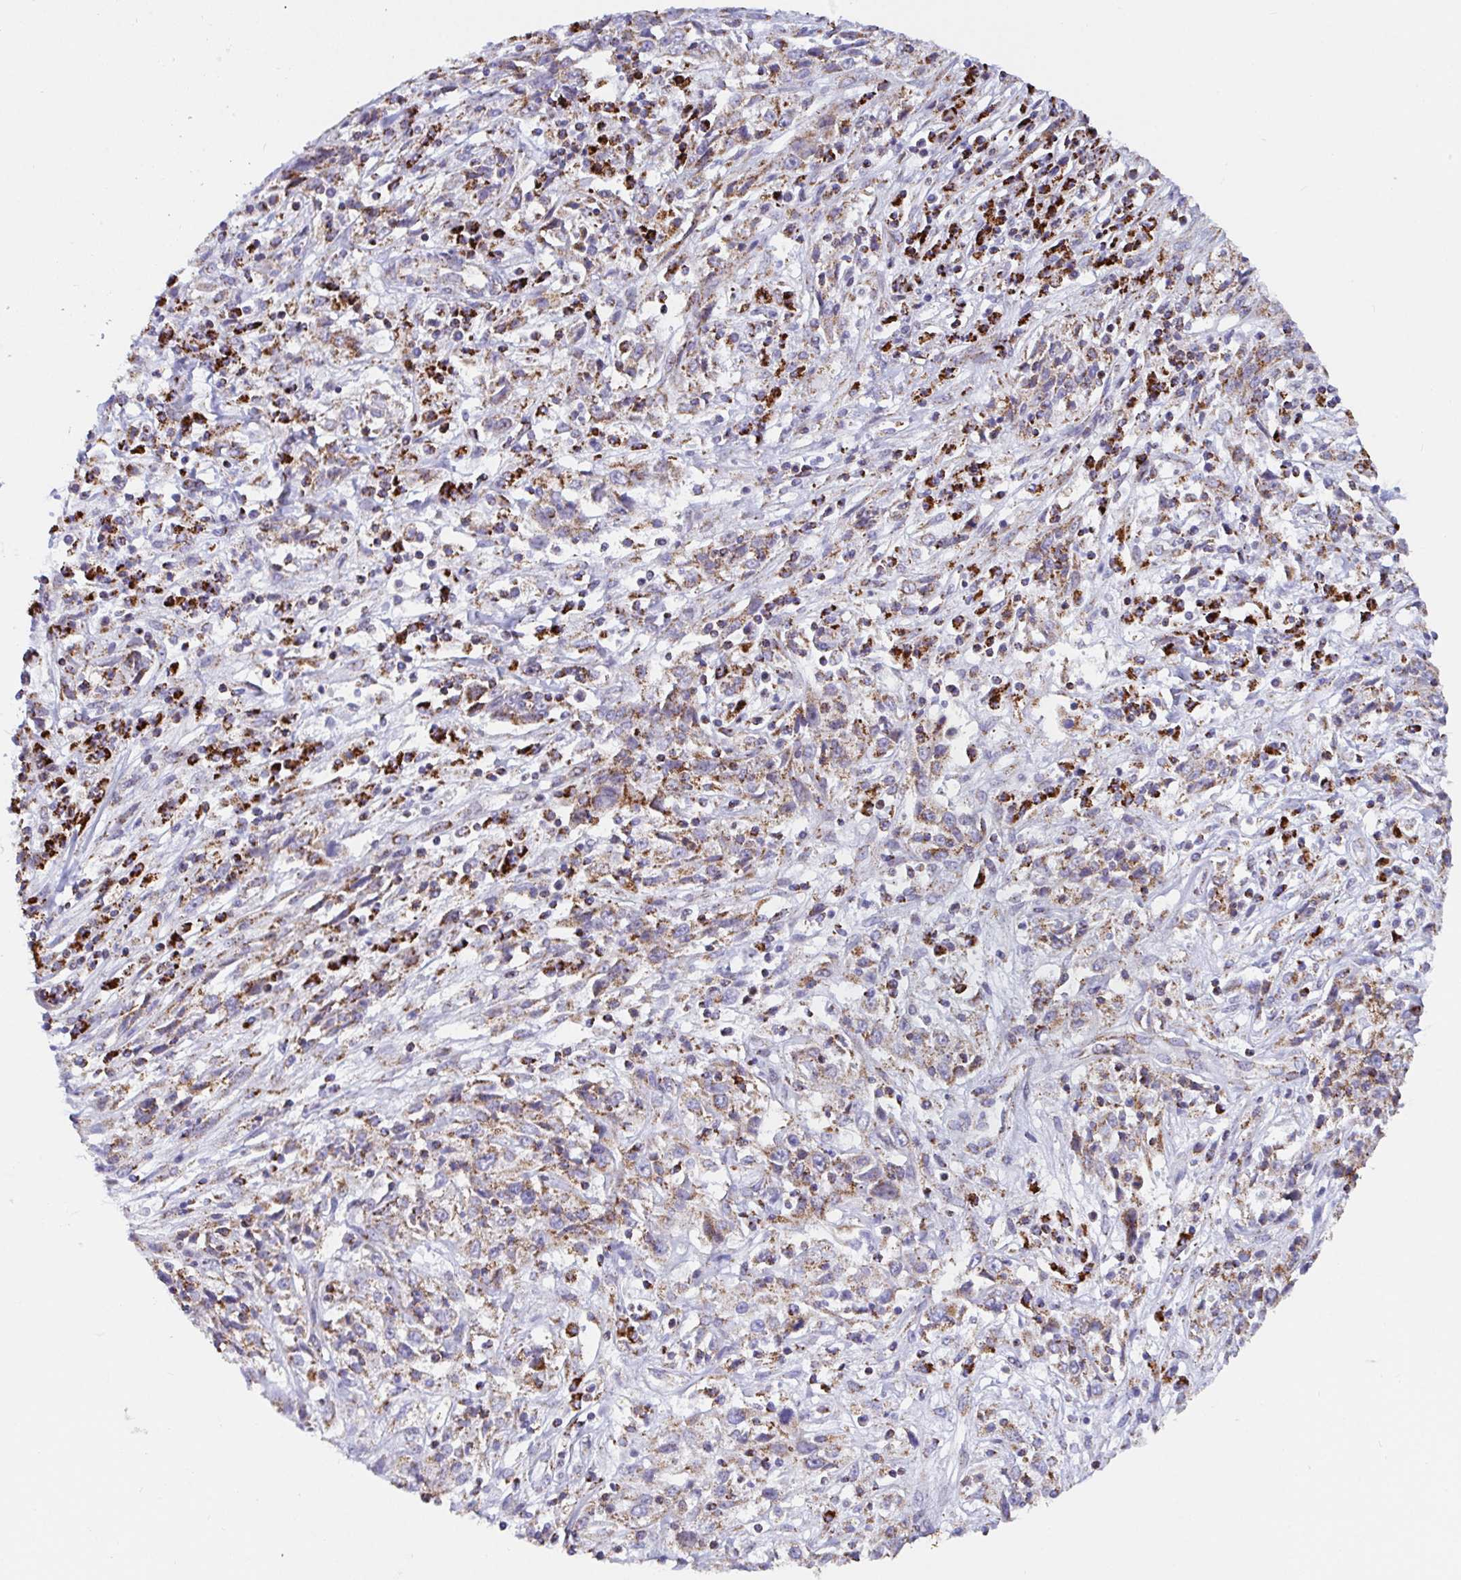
{"staining": {"intensity": "moderate", "quantity": ">75%", "location": "cytoplasmic/membranous"}, "tissue": "cervical cancer", "cell_type": "Tumor cells", "image_type": "cancer", "snomed": [{"axis": "morphology", "description": "Adenocarcinoma, NOS"}, {"axis": "topography", "description": "Cervix"}], "caption": "IHC of cervical cancer exhibits medium levels of moderate cytoplasmic/membranous positivity in about >75% of tumor cells.", "gene": "ATP5MJ", "patient": {"sex": "female", "age": 40}}